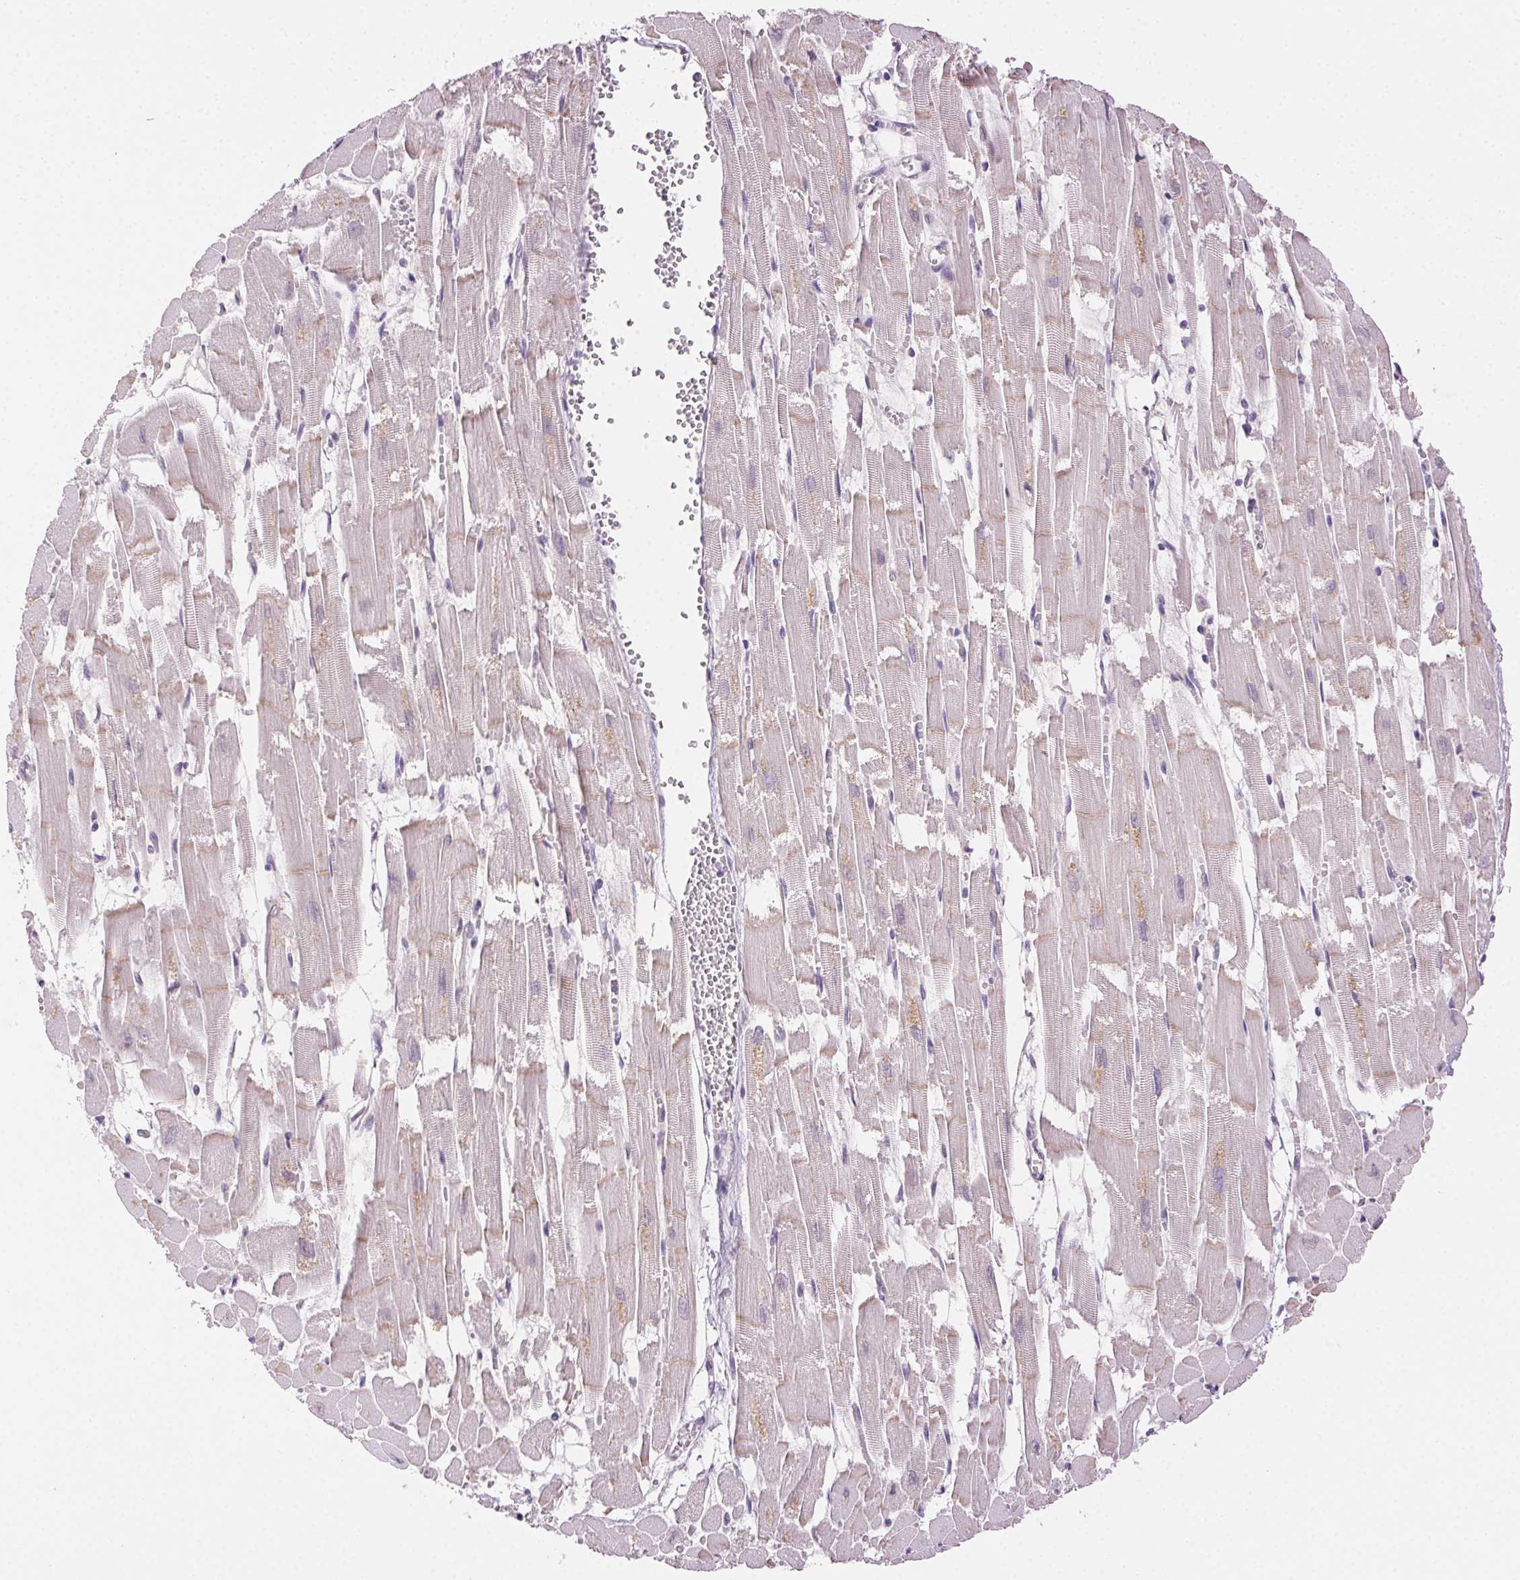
{"staining": {"intensity": "weak", "quantity": "25%-75%", "location": "cytoplasmic/membranous"}, "tissue": "heart muscle", "cell_type": "Cardiomyocytes", "image_type": "normal", "snomed": [{"axis": "morphology", "description": "Normal tissue, NOS"}, {"axis": "topography", "description": "Heart"}], "caption": "Approximately 25%-75% of cardiomyocytes in benign human heart muscle reveal weak cytoplasmic/membranous protein staining as visualized by brown immunohistochemical staining.", "gene": "CLDN10", "patient": {"sex": "female", "age": 52}}